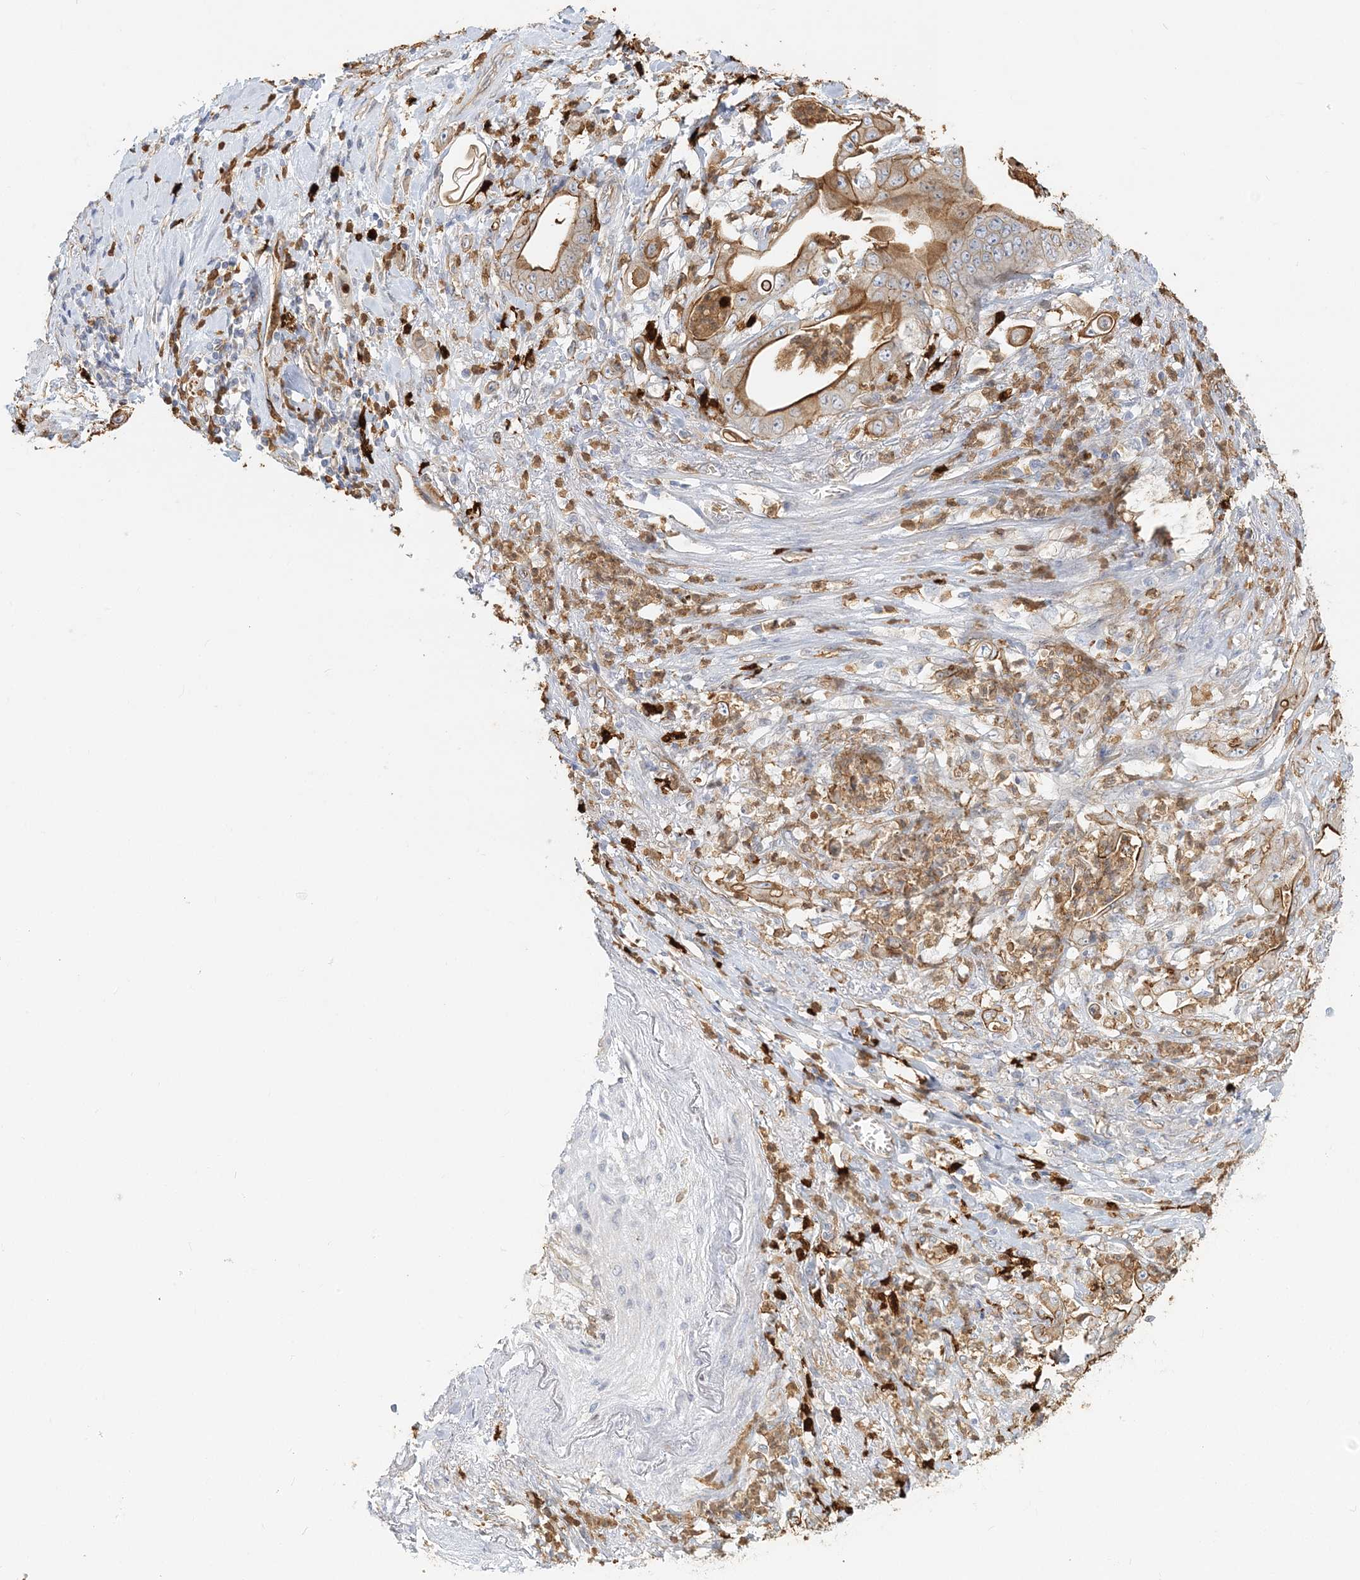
{"staining": {"intensity": "moderate", "quantity": ">75%", "location": "cytoplasmic/membranous"}, "tissue": "stomach cancer", "cell_type": "Tumor cells", "image_type": "cancer", "snomed": [{"axis": "morphology", "description": "Adenocarcinoma, NOS"}, {"axis": "topography", "description": "Stomach"}], "caption": "This image reveals stomach cancer (adenocarcinoma) stained with immunohistochemistry (IHC) to label a protein in brown. The cytoplasmic/membranous of tumor cells show moderate positivity for the protein. Nuclei are counter-stained blue.", "gene": "DNAH1", "patient": {"sex": "female", "age": 73}}